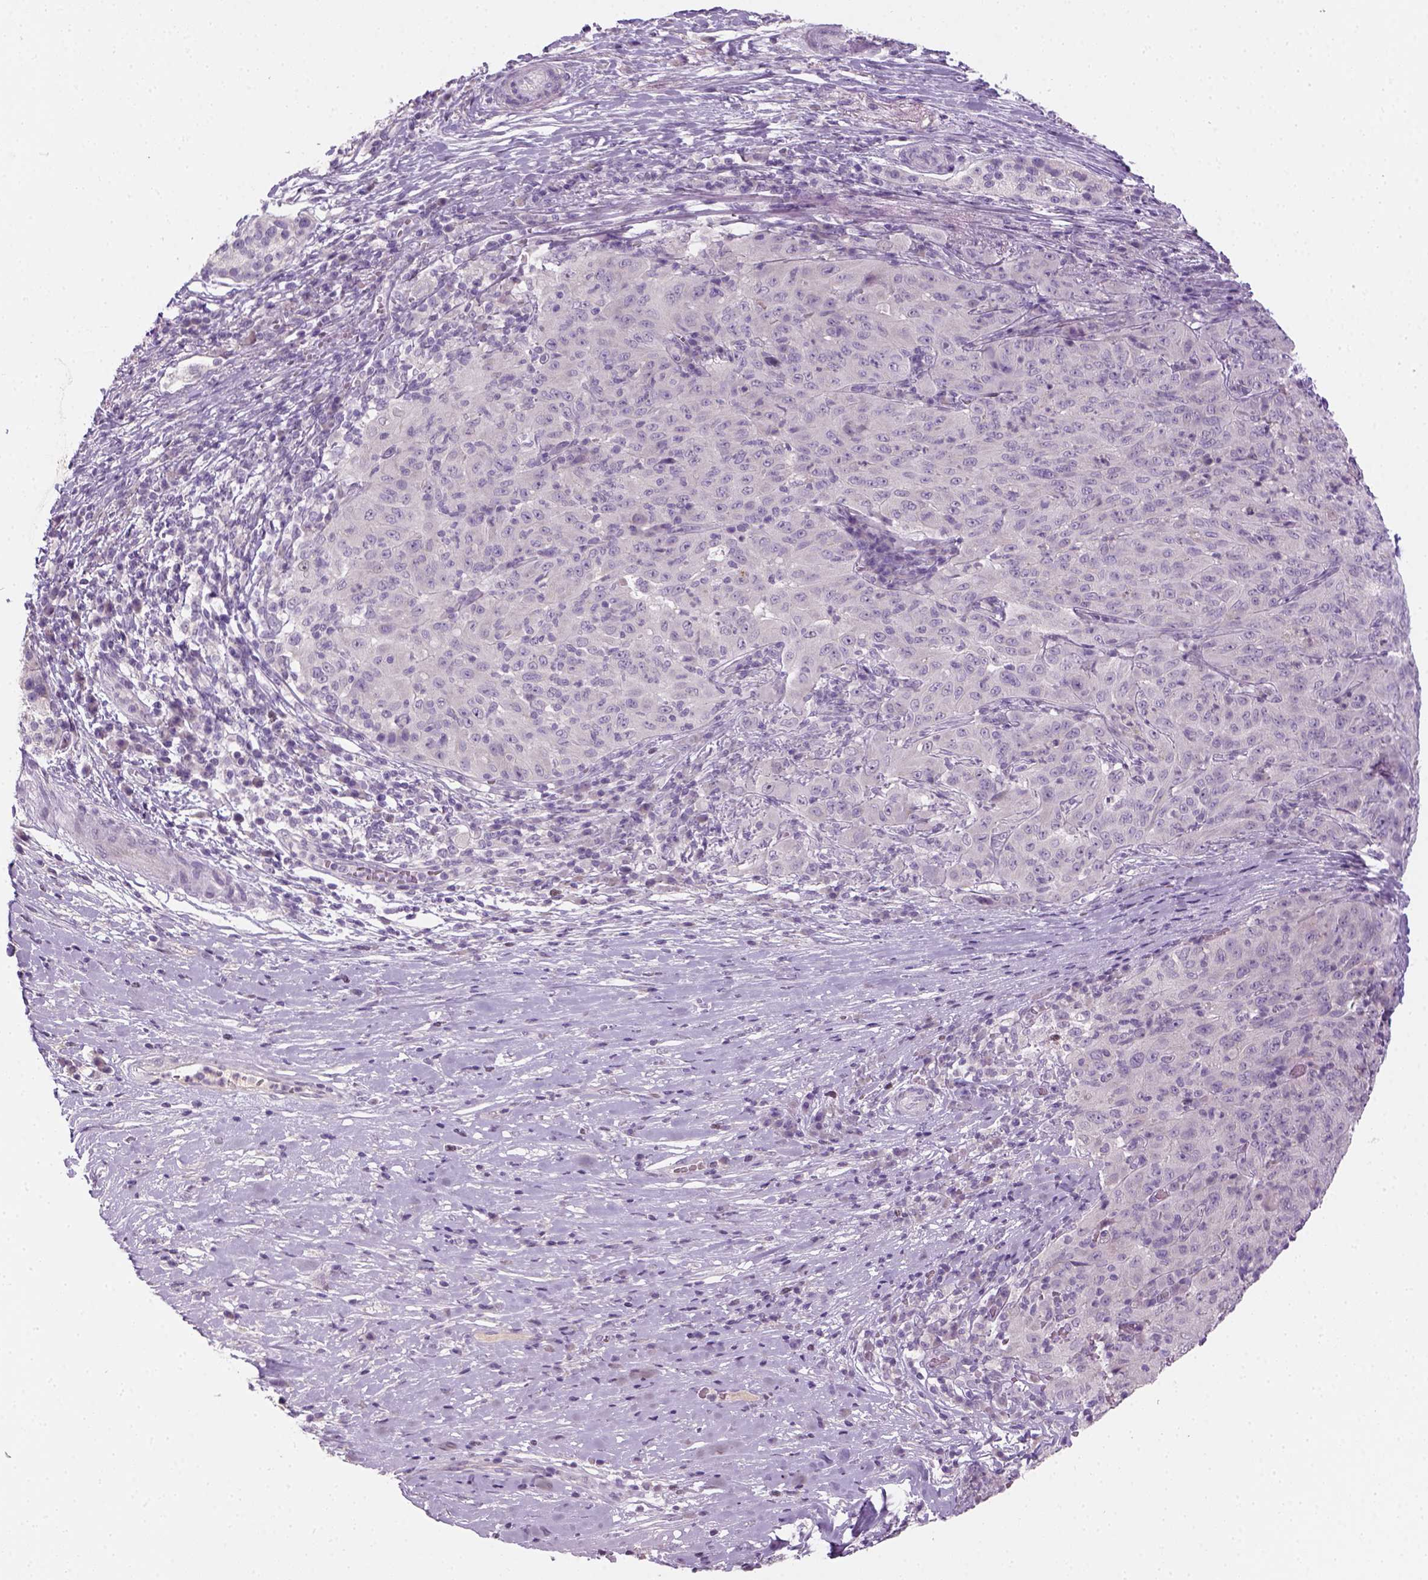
{"staining": {"intensity": "negative", "quantity": "none", "location": "none"}, "tissue": "pancreatic cancer", "cell_type": "Tumor cells", "image_type": "cancer", "snomed": [{"axis": "morphology", "description": "Adenocarcinoma, NOS"}, {"axis": "topography", "description": "Pancreas"}], "caption": "A high-resolution micrograph shows immunohistochemistry (IHC) staining of adenocarcinoma (pancreatic), which demonstrates no significant positivity in tumor cells.", "gene": "GFI1B", "patient": {"sex": "male", "age": 63}}